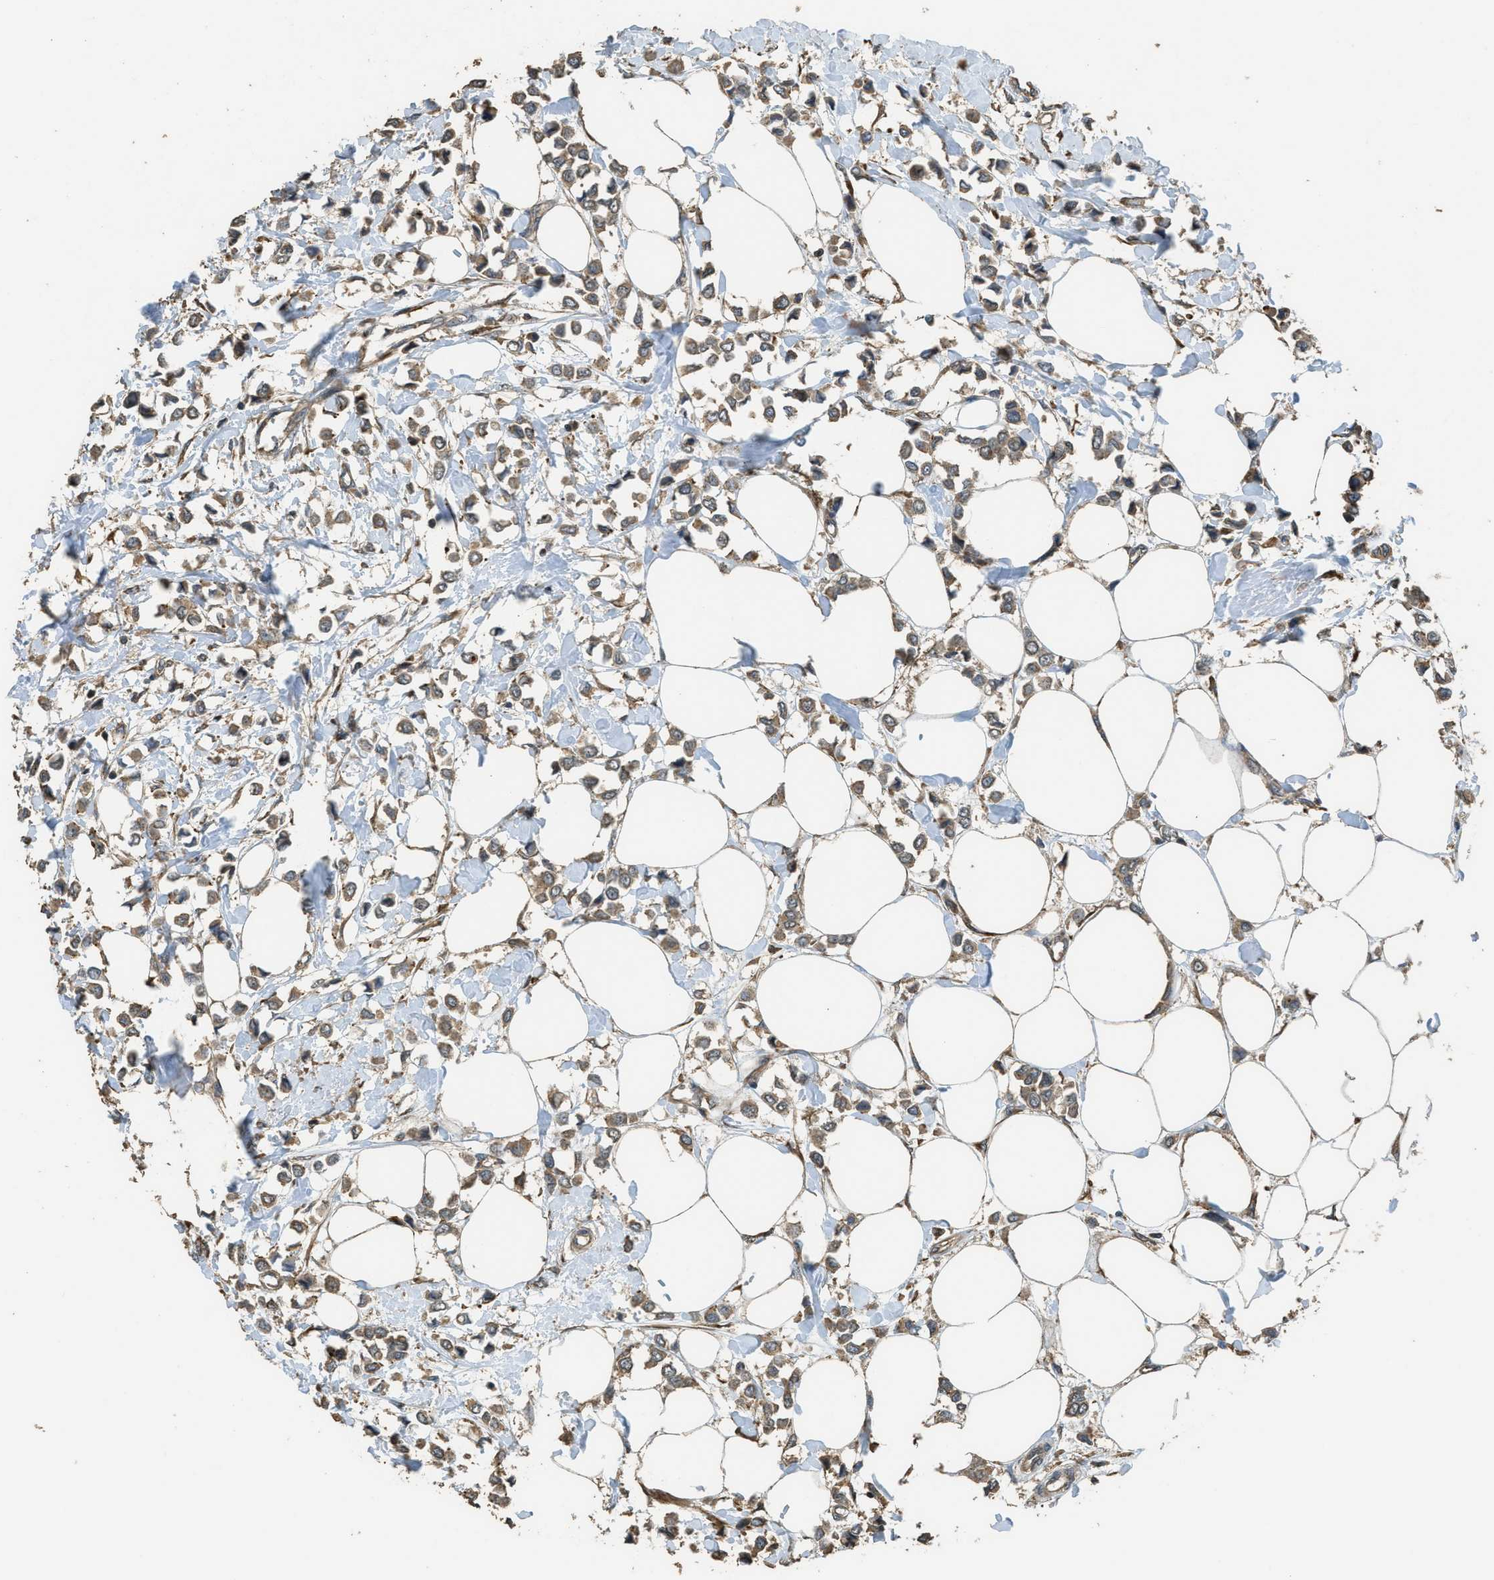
{"staining": {"intensity": "moderate", "quantity": ">75%", "location": "cytoplasmic/membranous"}, "tissue": "breast cancer", "cell_type": "Tumor cells", "image_type": "cancer", "snomed": [{"axis": "morphology", "description": "Lobular carcinoma"}, {"axis": "topography", "description": "Breast"}], "caption": "Protein staining displays moderate cytoplasmic/membranous expression in about >75% of tumor cells in breast cancer. (DAB (3,3'-diaminobenzidine) IHC, brown staining for protein, blue staining for nuclei).", "gene": "PPP6R3", "patient": {"sex": "female", "age": 51}}